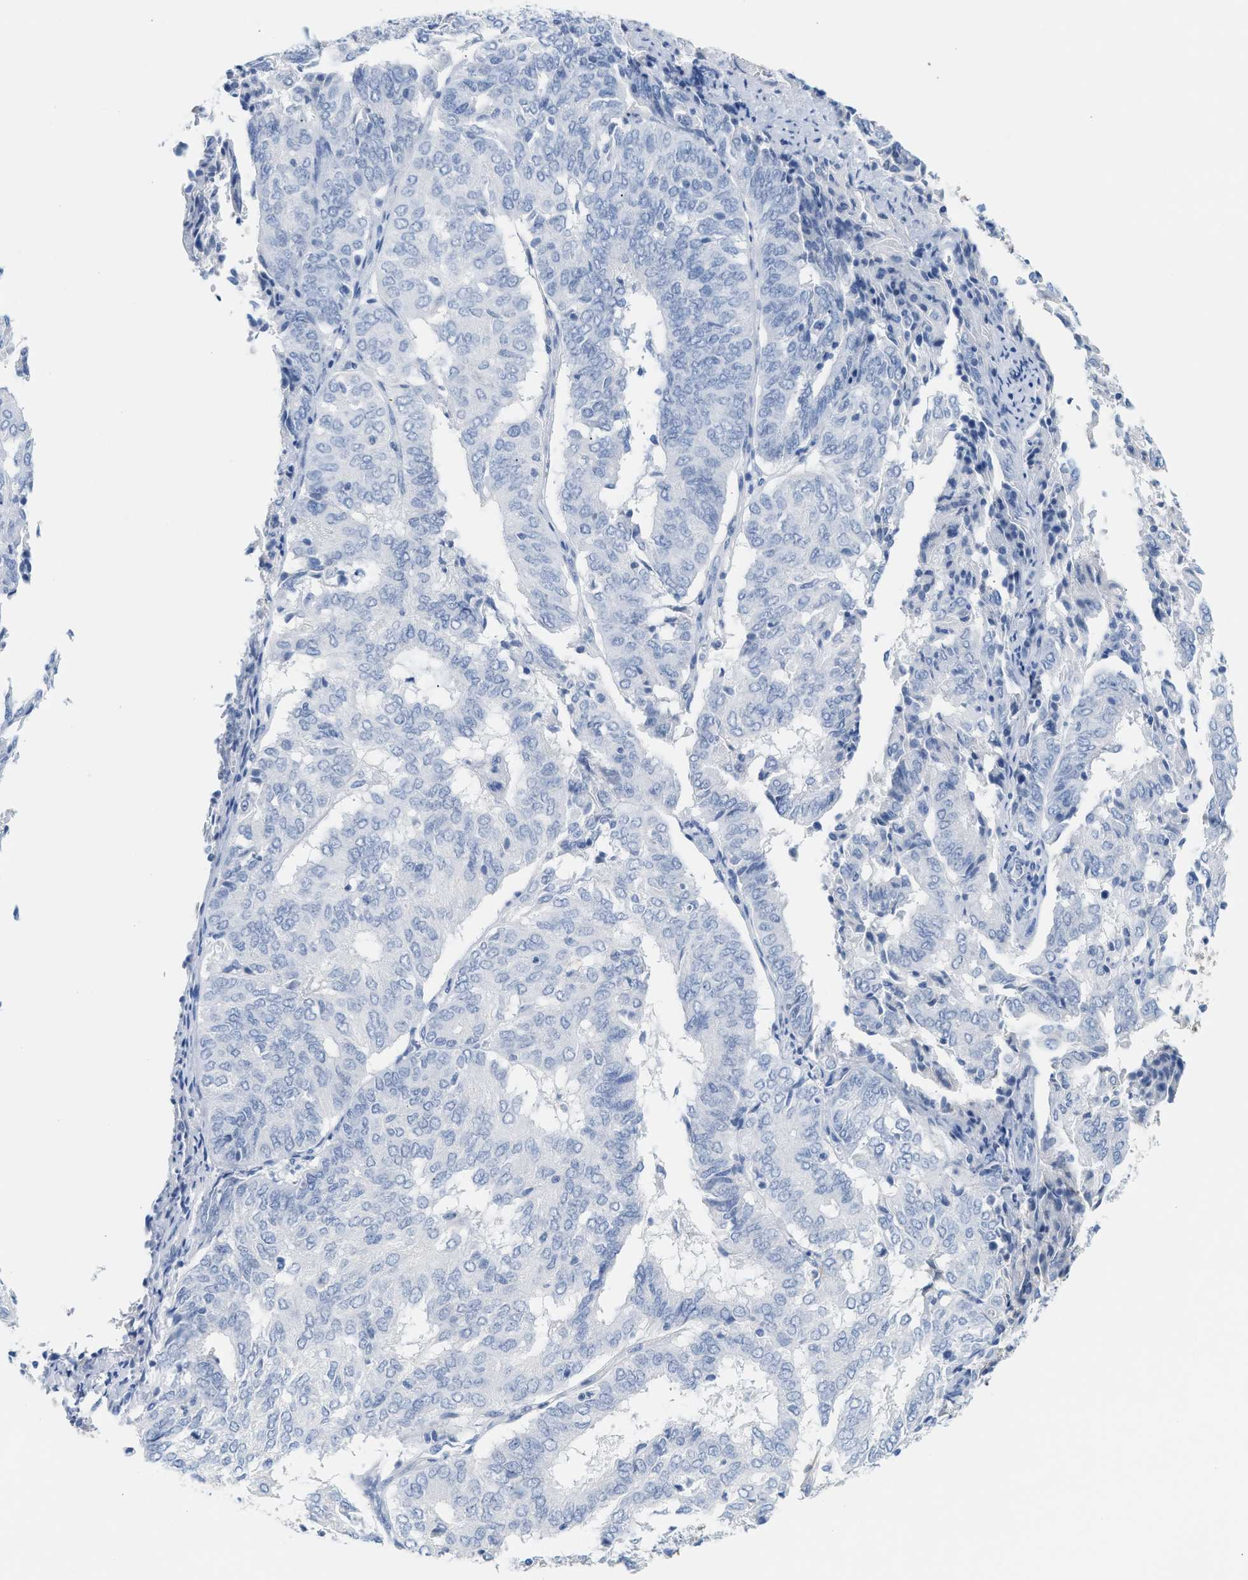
{"staining": {"intensity": "negative", "quantity": "none", "location": "none"}, "tissue": "endometrial cancer", "cell_type": "Tumor cells", "image_type": "cancer", "snomed": [{"axis": "morphology", "description": "Adenocarcinoma, NOS"}, {"axis": "topography", "description": "Uterus"}], "caption": "A high-resolution micrograph shows IHC staining of endometrial adenocarcinoma, which demonstrates no significant staining in tumor cells.", "gene": "TNR", "patient": {"sex": "female", "age": 60}}